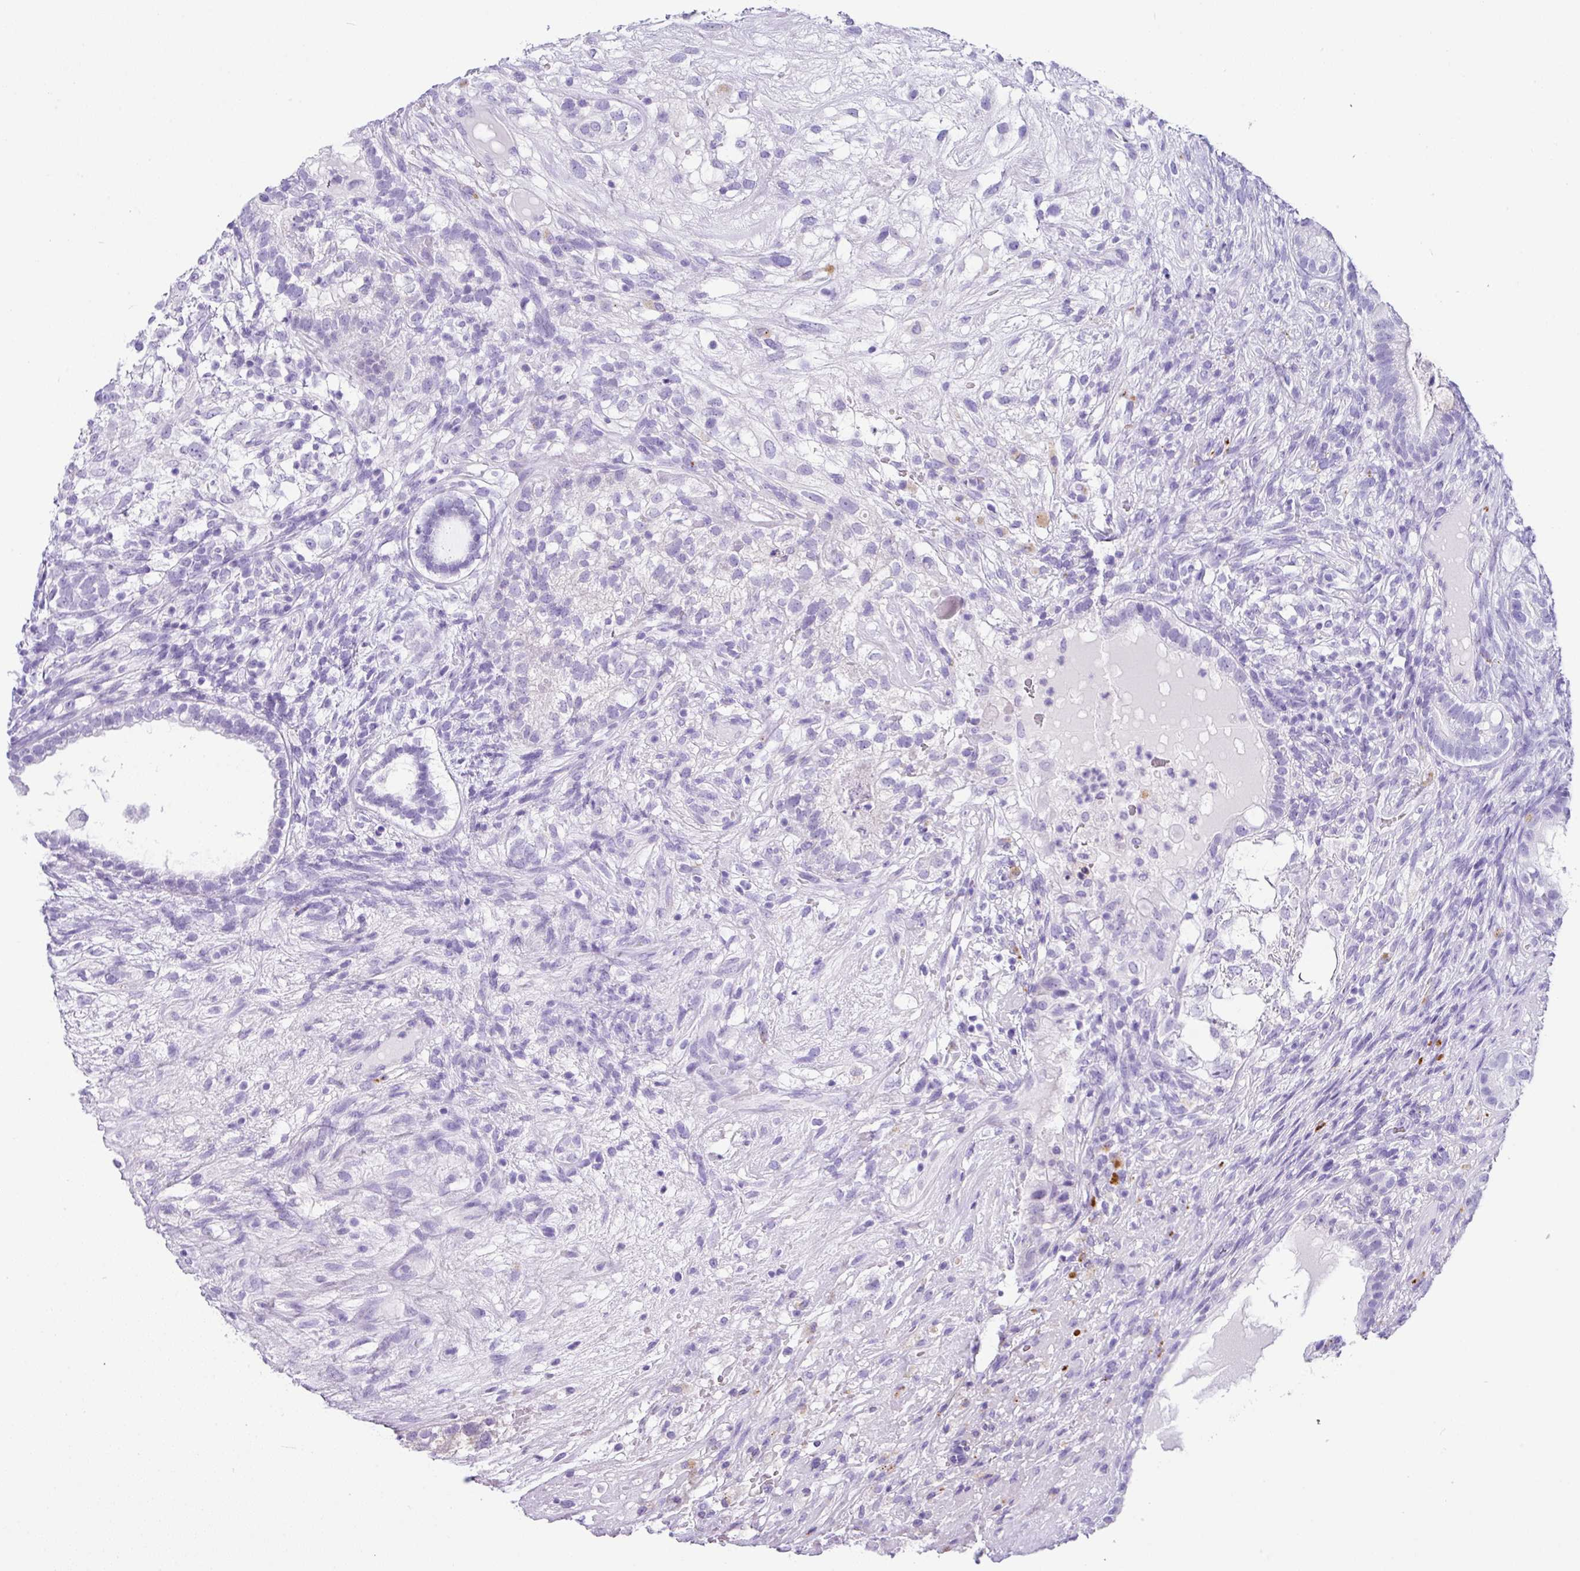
{"staining": {"intensity": "negative", "quantity": "none", "location": "none"}, "tissue": "testis cancer", "cell_type": "Tumor cells", "image_type": "cancer", "snomed": [{"axis": "morphology", "description": "Seminoma, NOS"}, {"axis": "morphology", "description": "Carcinoma, Embryonal, NOS"}, {"axis": "topography", "description": "Testis"}], "caption": "Micrograph shows no protein expression in tumor cells of testis cancer tissue.", "gene": "ZG16", "patient": {"sex": "male", "age": 41}}